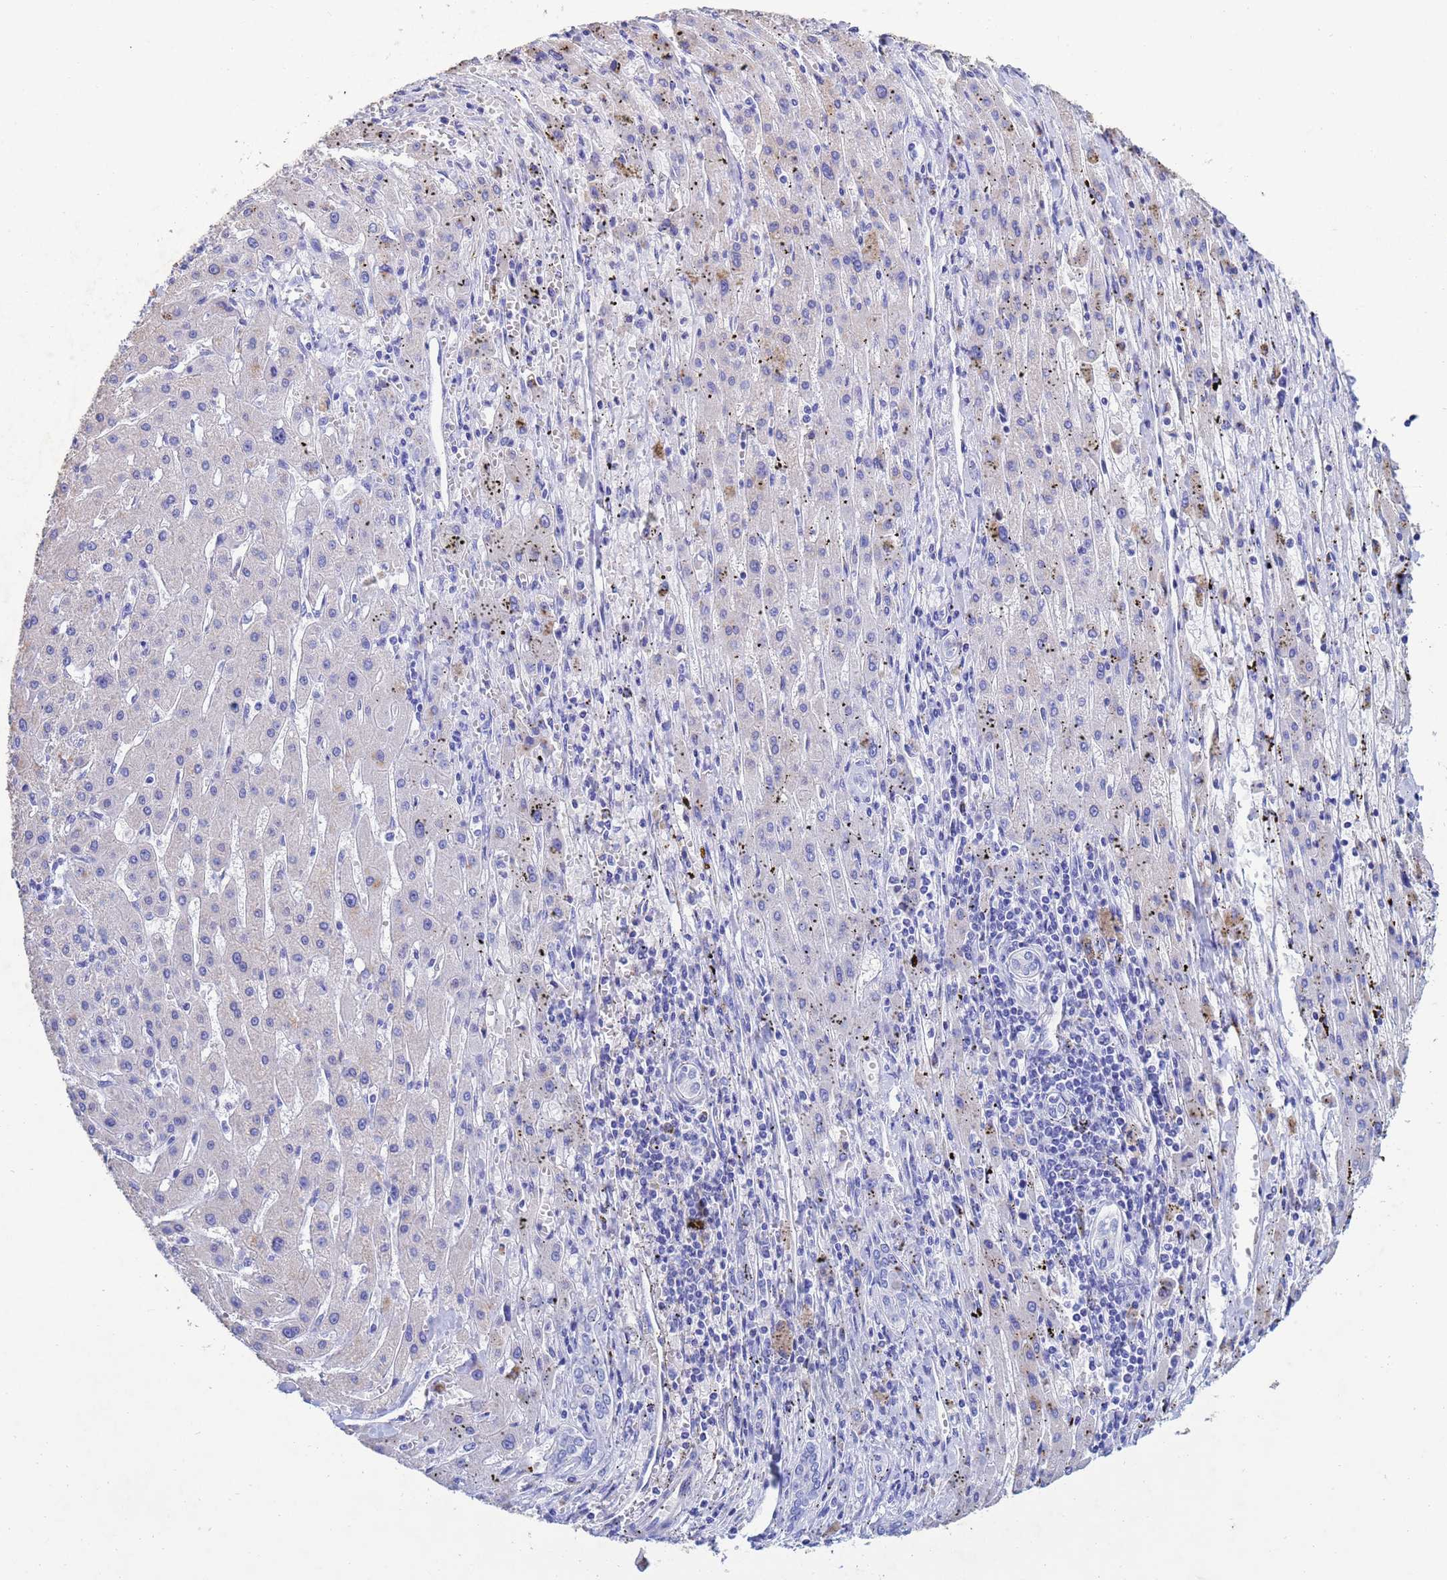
{"staining": {"intensity": "negative", "quantity": "none", "location": "none"}, "tissue": "liver cancer", "cell_type": "Tumor cells", "image_type": "cancer", "snomed": [{"axis": "morphology", "description": "Carcinoma, Hepatocellular, NOS"}, {"axis": "topography", "description": "Liver"}], "caption": "Immunohistochemistry of liver cancer (hepatocellular carcinoma) exhibits no positivity in tumor cells. (DAB IHC with hematoxylin counter stain).", "gene": "CSTB", "patient": {"sex": "male", "age": 72}}